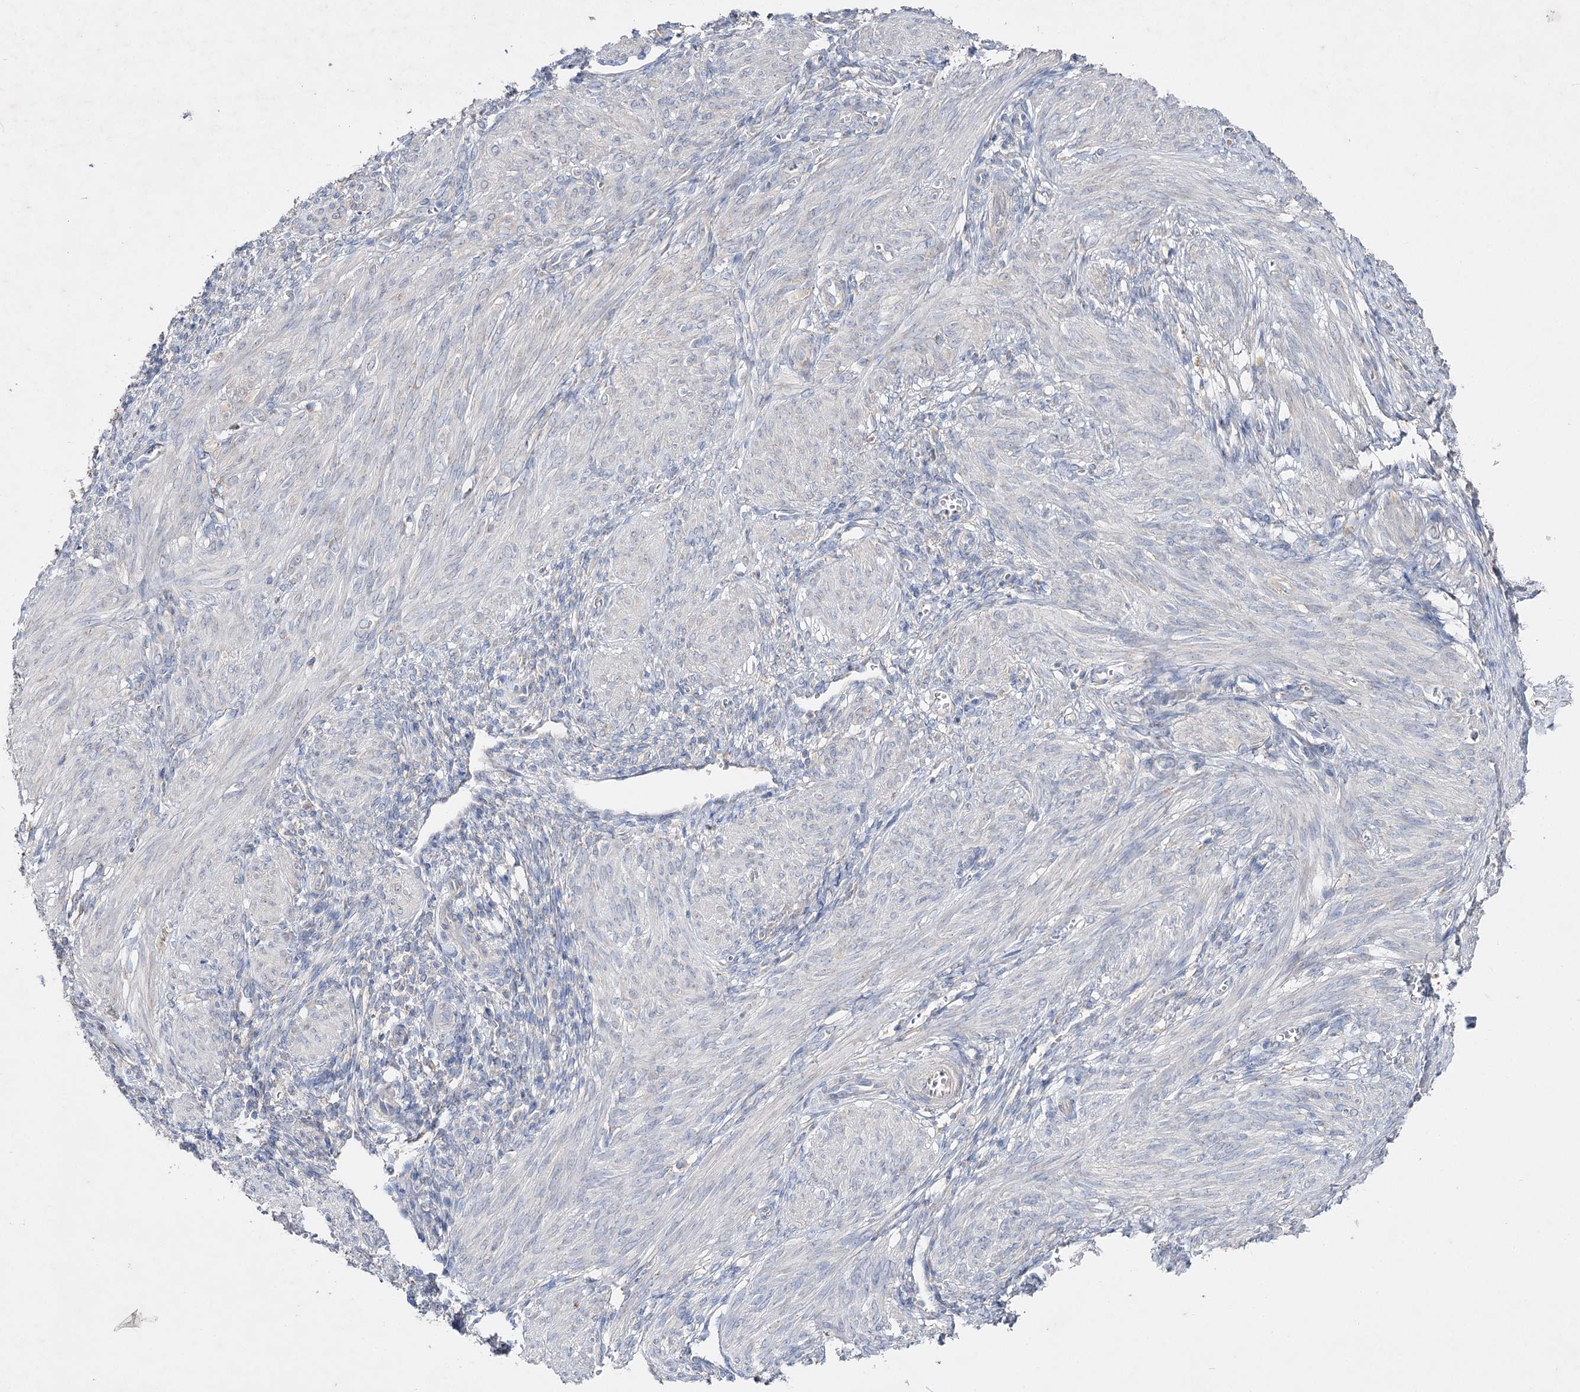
{"staining": {"intensity": "negative", "quantity": "none", "location": "none"}, "tissue": "smooth muscle", "cell_type": "Smooth muscle cells", "image_type": "normal", "snomed": [{"axis": "morphology", "description": "Normal tissue, NOS"}, {"axis": "topography", "description": "Smooth muscle"}], "caption": "The histopathology image reveals no staining of smooth muscle cells in unremarkable smooth muscle. (DAB (3,3'-diaminobenzidine) IHC, high magnification).", "gene": "IL1RAP", "patient": {"sex": "female", "age": 39}}